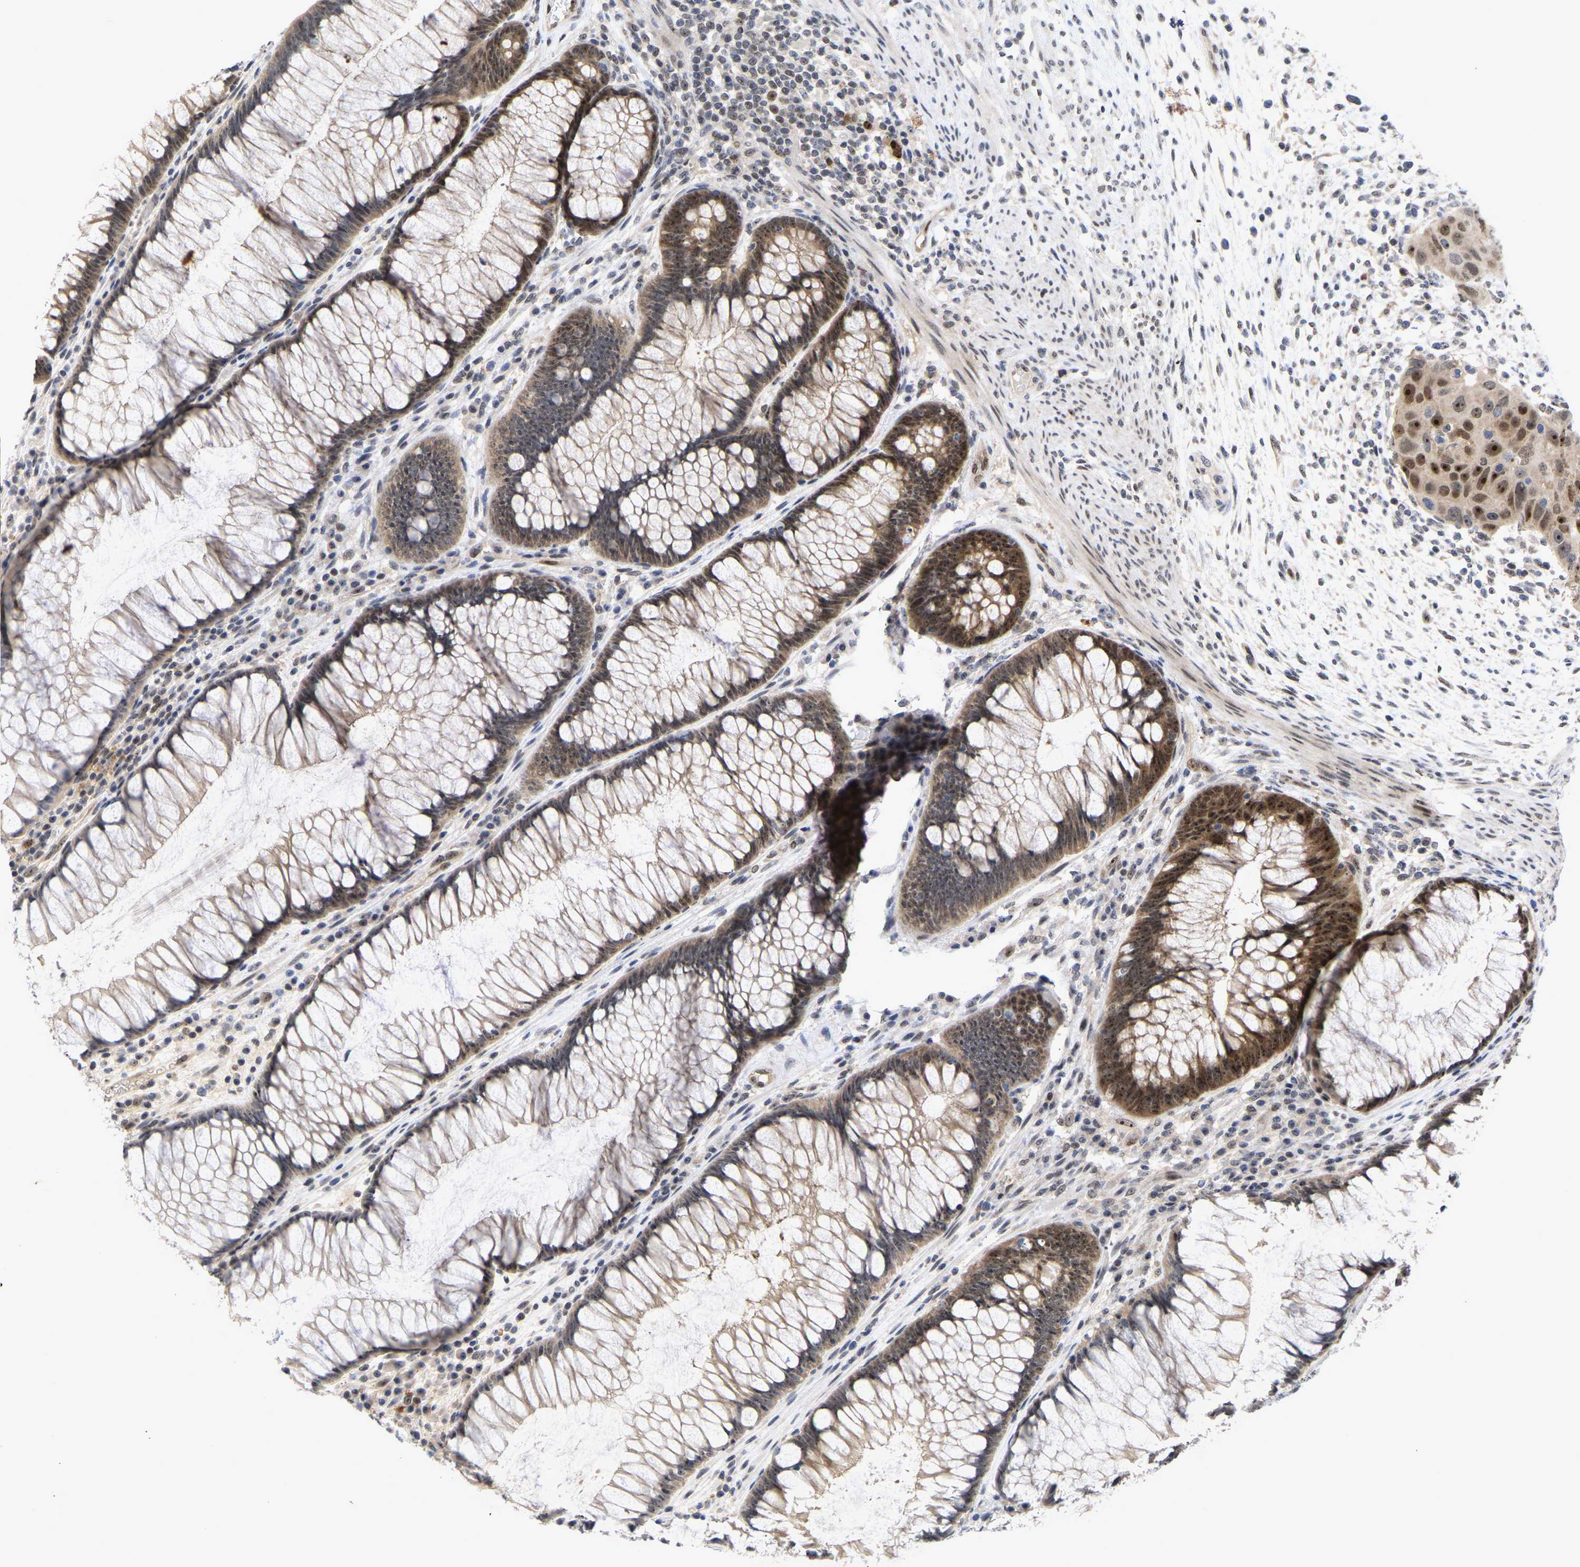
{"staining": {"intensity": "moderate", "quantity": "25%-75%", "location": "cytoplasmic/membranous,nuclear"}, "tissue": "rectum", "cell_type": "Glandular cells", "image_type": "normal", "snomed": [{"axis": "morphology", "description": "Normal tissue, NOS"}, {"axis": "topography", "description": "Rectum"}], "caption": "DAB immunohistochemical staining of unremarkable rectum shows moderate cytoplasmic/membranous,nuclear protein positivity in about 25%-75% of glandular cells.", "gene": "NLE1", "patient": {"sex": "male", "age": 51}}